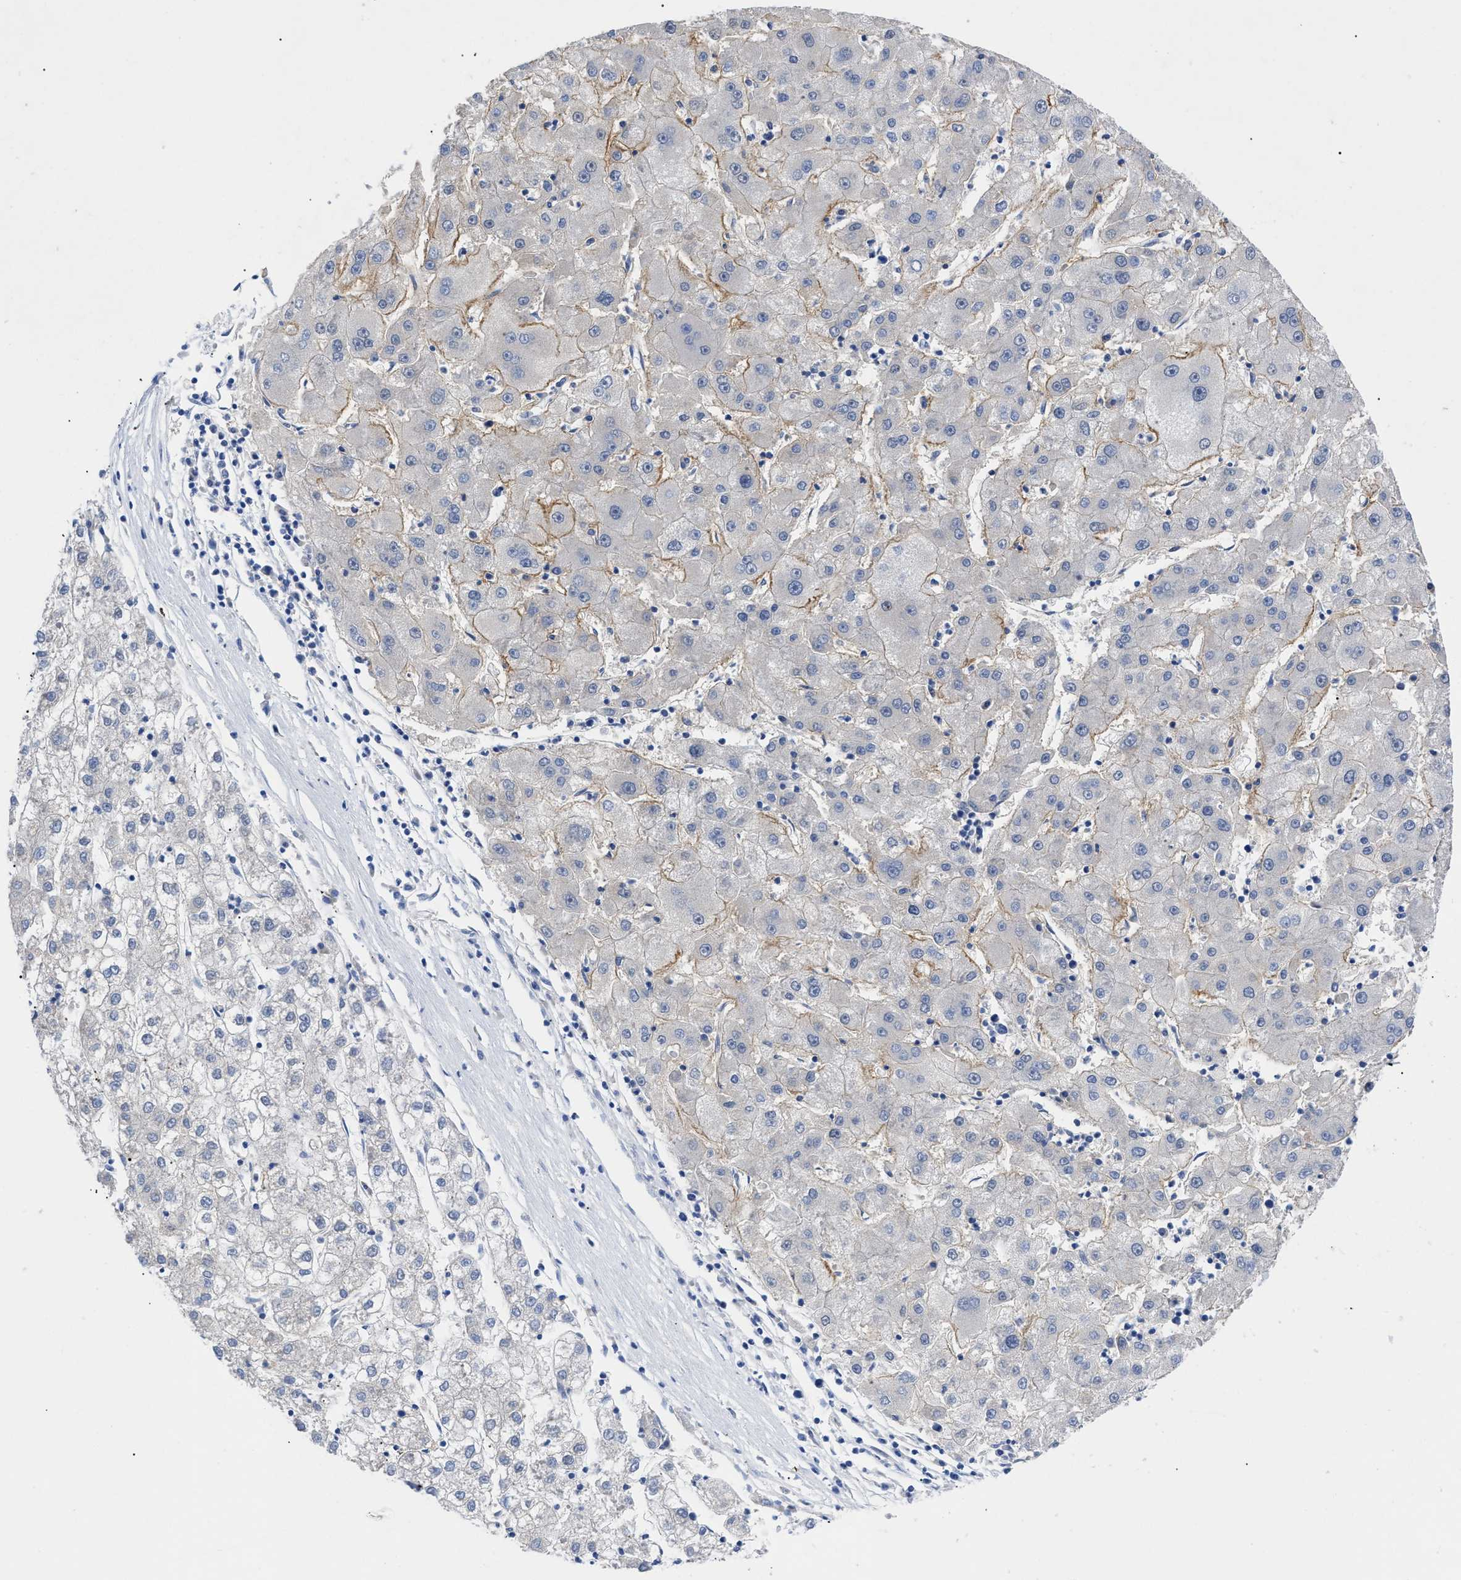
{"staining": {"intensity": "negative", "quantity": "none", "location": "none"}, "tissue": "liver cancer", "cell_type": "Tumor cells", "image_type": "cancer", "snomed": [{"axis": "morphology", "description": "Carcinoma, Hepatocellular, NOS"}, {"axis": "topography", "description": "Liver"}], "caption": "Photomicrograph shows no significant protein staining in tumor cells of liver cancer. (Brightfield microscopy of DAB (3,3'-diaminobenzidine) immunohistochemistry at high magnification).", "gene": "SFXN5", "patient": {"sex": "male", "age": 72}}